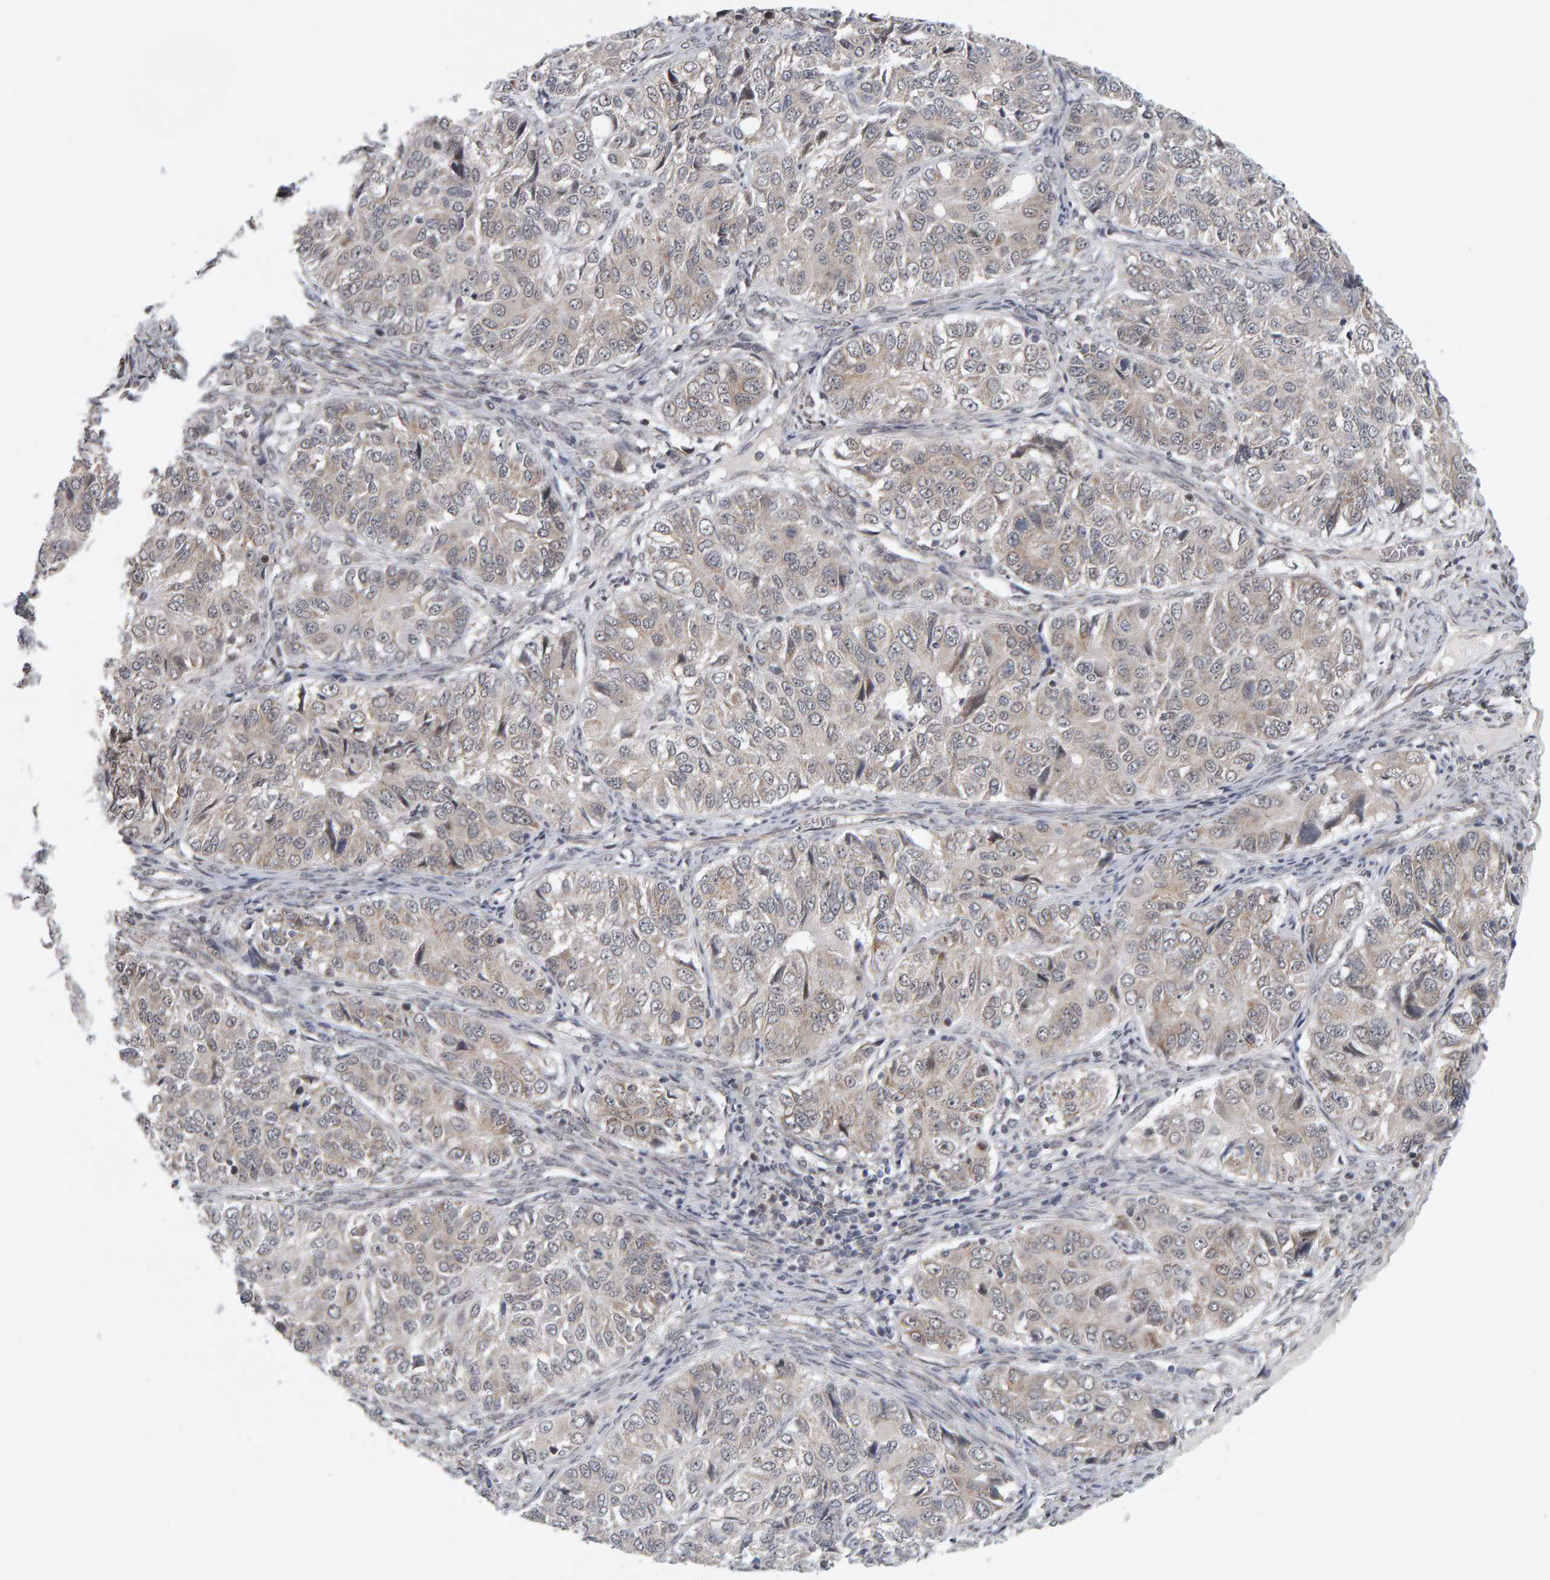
{"staining": {"intensity": "weak", "quantity": "<25%", "location": "cytoplasmic/membranous"}, "tissue": "ovarian cancer", "cell_type": "Tumor cells", "image_type": "cancer", "snomed": [{"axis": "morphology", "description": "Carcinoma, endometroid"}, {"axis": "topography", "description": "Ovary"}], "caption": "This is an immunohistochemistry micrograph of ovarian endometroid carcinoma. There is no positivity in tumor cells.", "gene": "DAP3", "patient": {"sex": "female", "age": 51}}